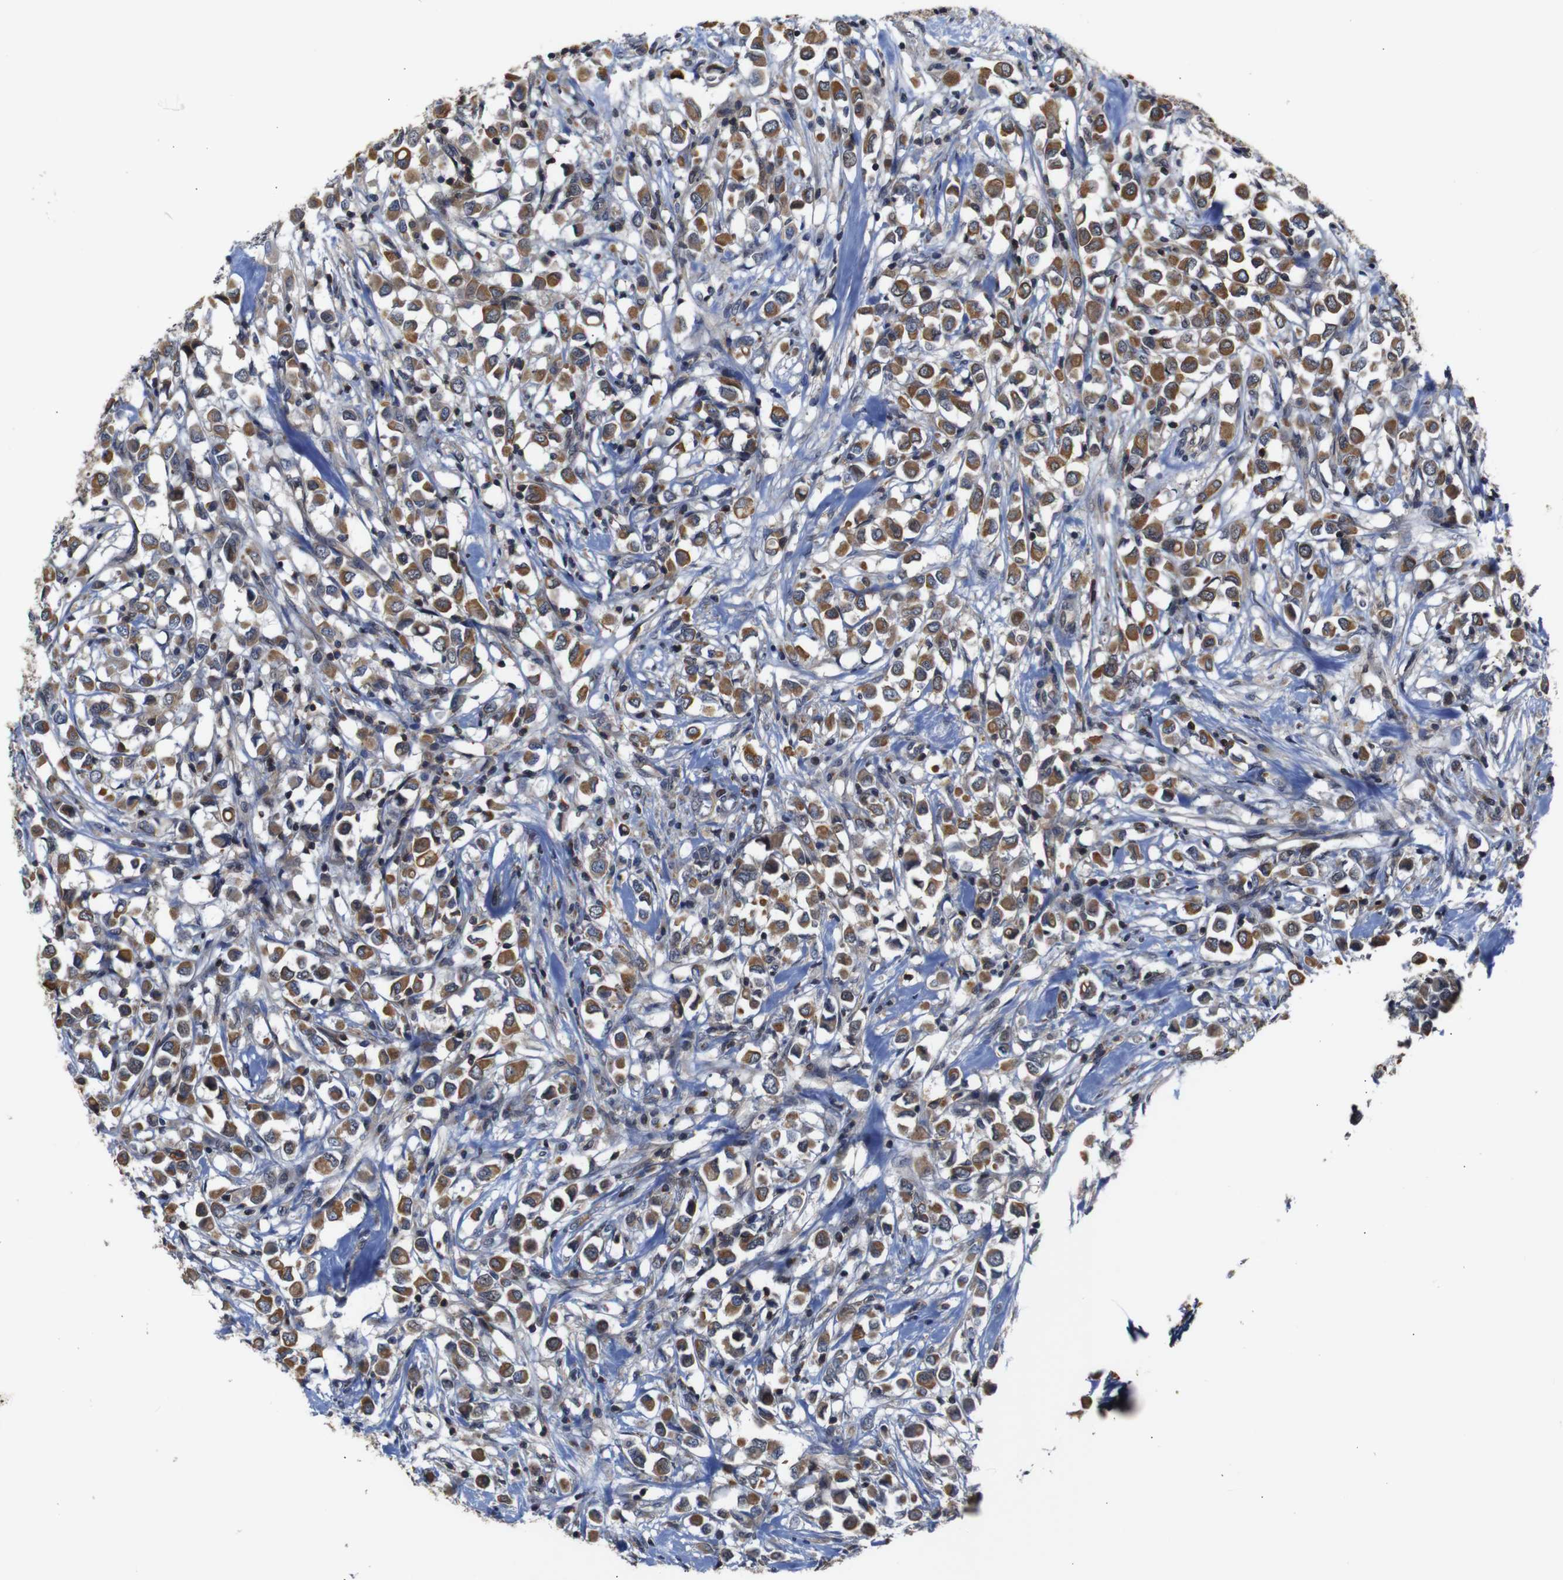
{"staining": {"intensity": "moderate", "quantity": ">75%", "location": "cytoplasmic/membranous"}, "tissue": "breast cancer", "cell_type": "Tumor cells", "image_type": "cancer", "snomed": [{"axis": "morphology", "description": "Duct carcinoma"}, {"axis": "topography", "description": "Breast"}], "caption": "IHC image of infiltrating ductal carcinoma (breast) stained for a protein (brown), which displays medium levels of moderate cytoplasmic/membranous staining in approximately >75% of tumor cells.", "gene": "BRWD3", "patient": {"sex": "female", "age": 61}}